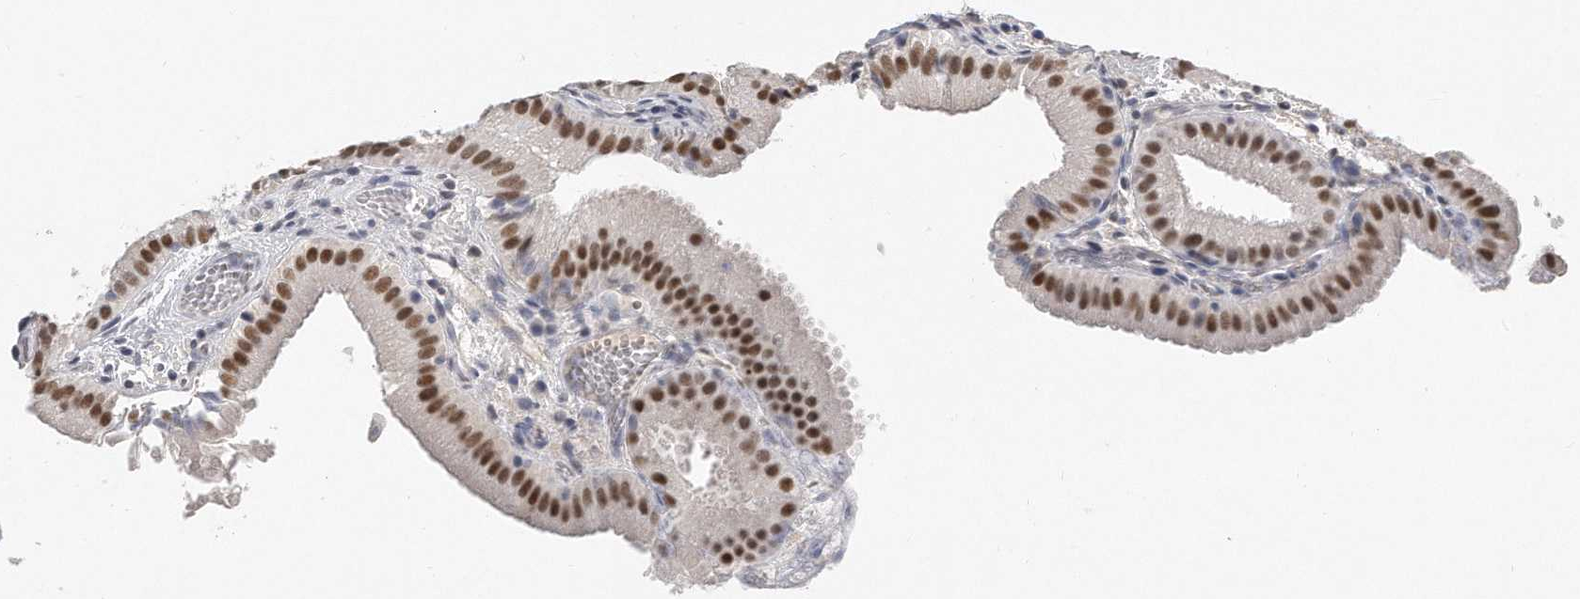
{"staining": {"intensity": "strong", "quantity": ">75%", "location": "nuclear"}, "tissue": "gallbladder", "cell_type": "Glandular cells", "image_type": "normal", "snomed": [{"axis": "morphology", "description": "Normal tissue, NOS"}, {"axis": "topography", "description": "Gallbladder"}], "caption": "An immunohistochemistry micrograph of unremarkable tissue is shown. Protein staining in brown shows strong nuclear positivity in gallbladder within glandular cells.", "gene": "CTBP2", "patient": {"sex": "female", "age": 30}}